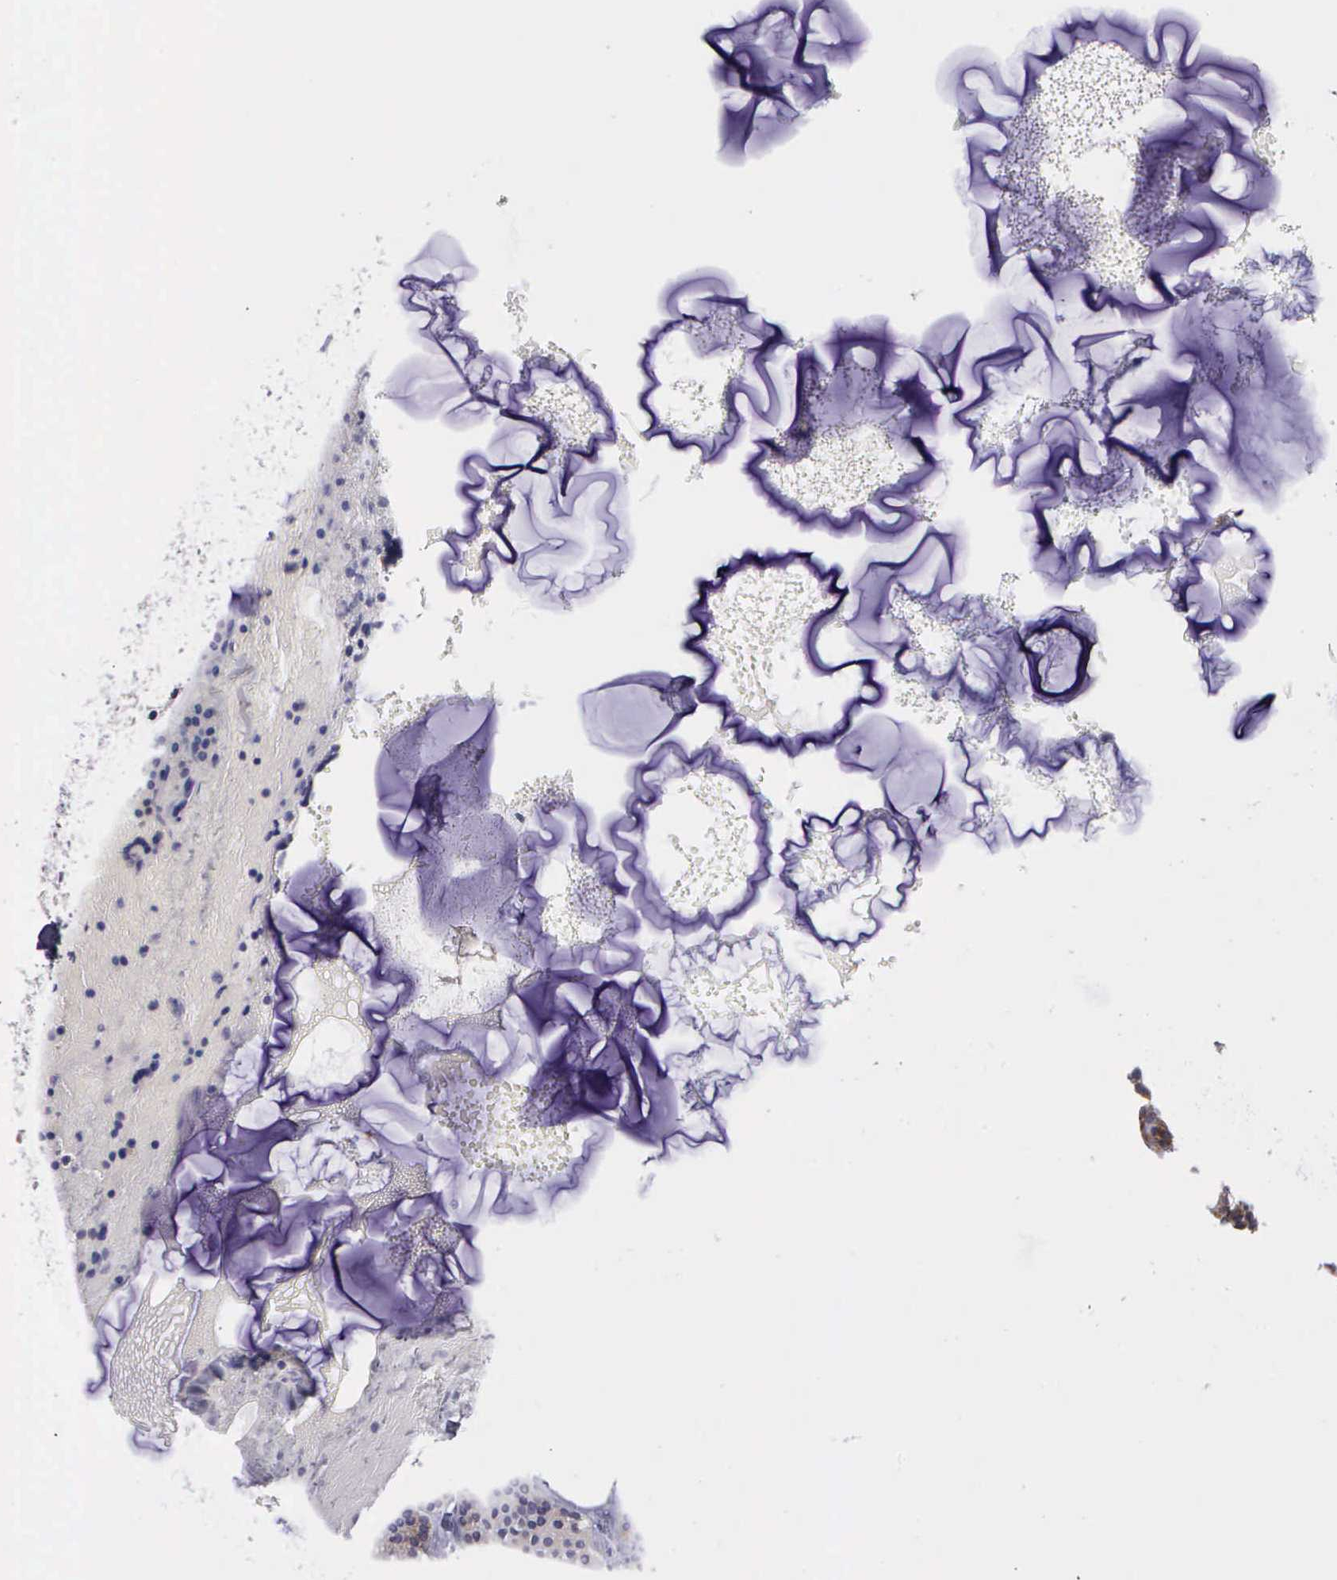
{"staining": {"intensity": "moderate", "quantity": ">75%", "location": "cytoplasmic/membranous"}, "tissue": "parathyroid gland", "cell_type": "Glandular cells", "image_type": "normal", "snomed": [{"axis": "morphology", "description": "Normal tissue, NOS"}, {"axis": "topography", "description": "Parathyroid gland"}], "caption": "Immunohistochemistry staining of benign parathyroid gland, which shows medium levels of moderate cytoplasmic/membranous expression in about >75% of glandular cells indicating moderate cytoplasmic/membranous protein positivity. The staining was performed using DAB (brown) for protein detection and nuclei were counterstained in hematoxylin (blue).", "gene": "SYNJ2BP", "patient": {"sex": "female", "age": 29}}